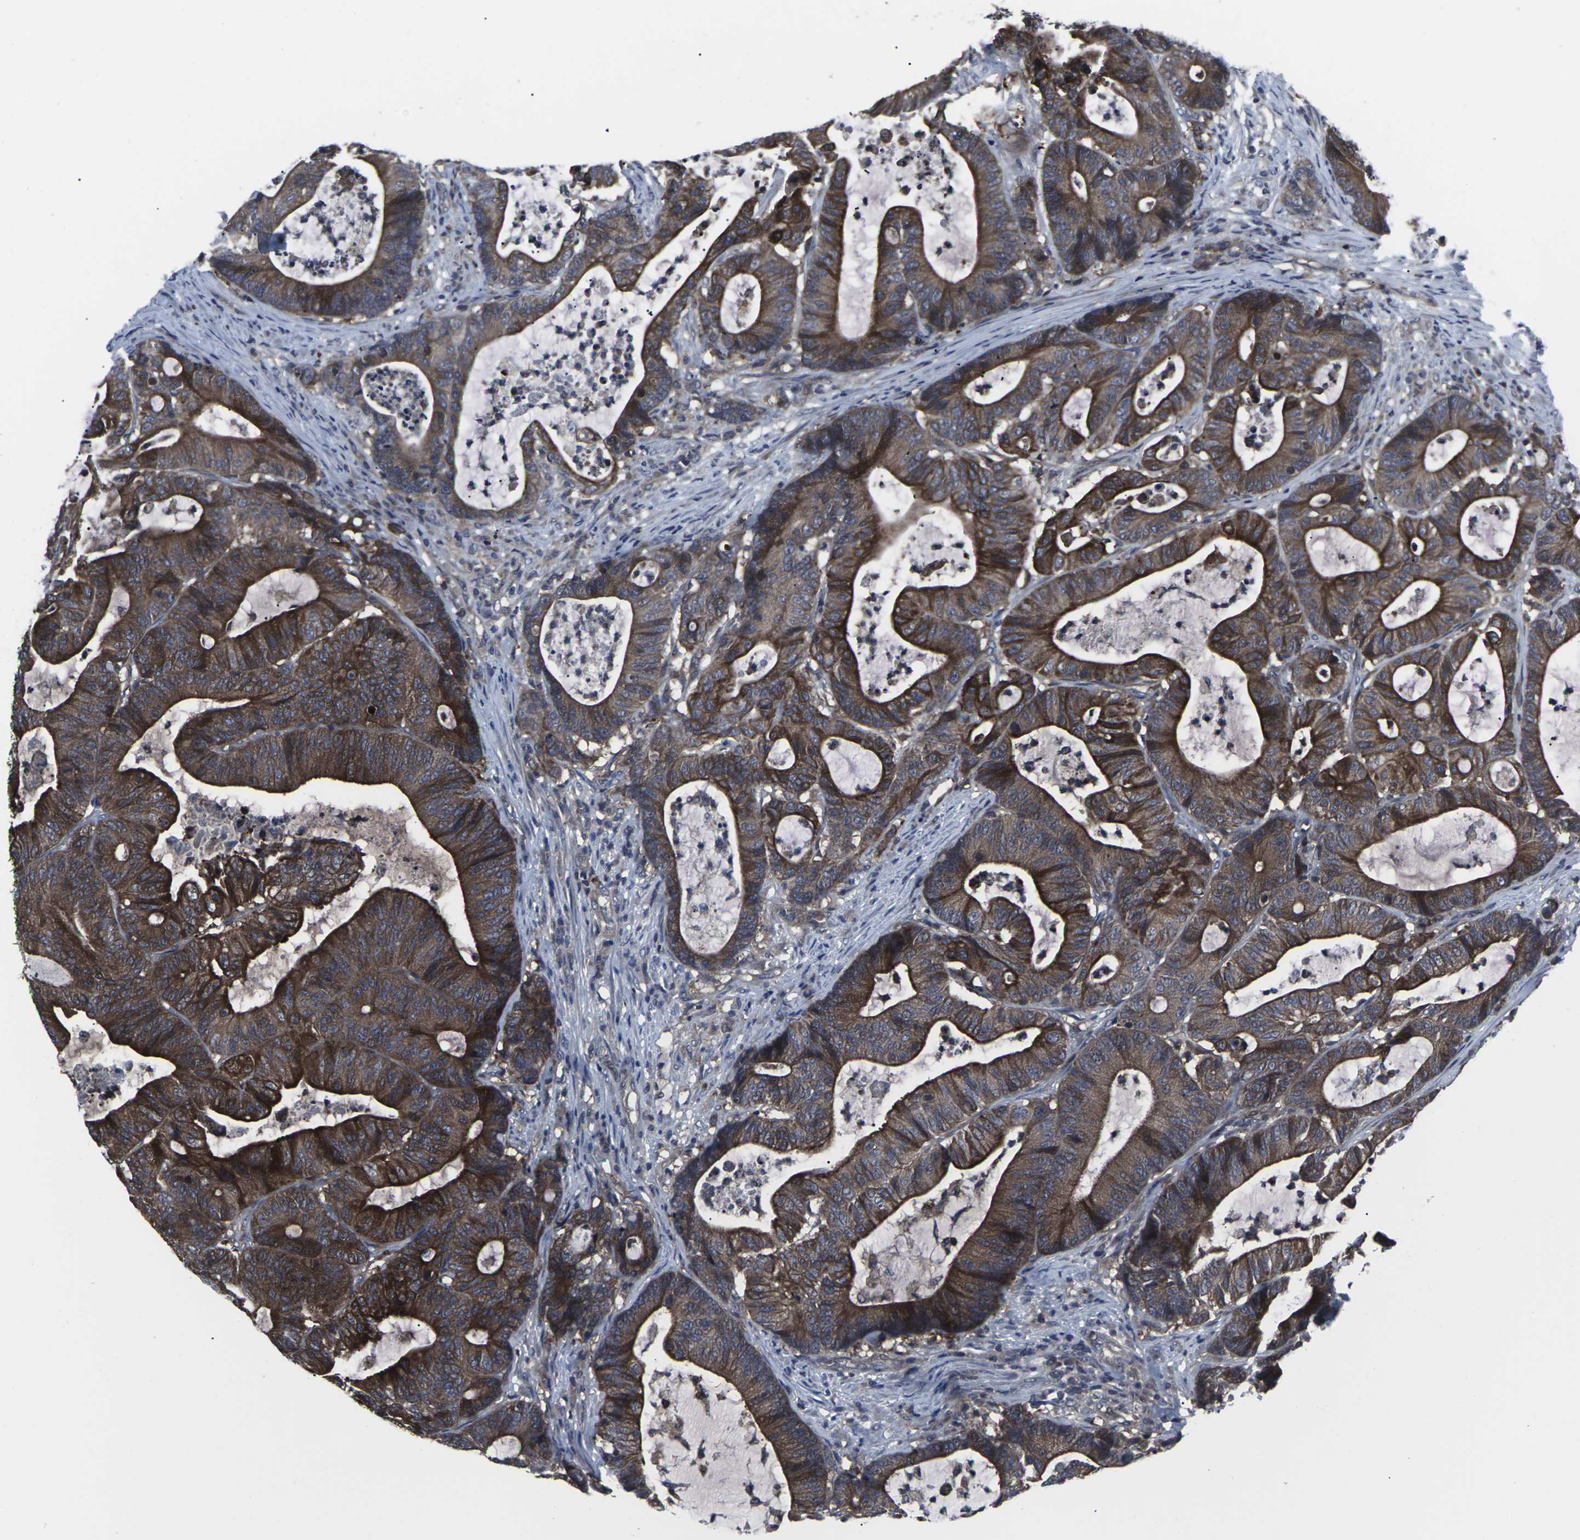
{"staining": {"intensity": "strong", "quantity": ">75%", "location": "cytoplasmic/membranous"}, "tissue": "colorectal cancer", "cell_type": "Tumor cells", "image_type": "cancer", "snomed": [{"axis": "morphology", "description": "Adenocarcinoma, NOS"}, {"axis": "topography", "description": "Colon"}], "caption": "IHC (DAB (3,3'-diaminobenzidine)) staining of colorectal cancer displays strong cytoplasmic/membranous protein positivity in about >75% of tumor cells.", "gene": "HPRT1", "patient": {"sex": "female", "age": 84}}